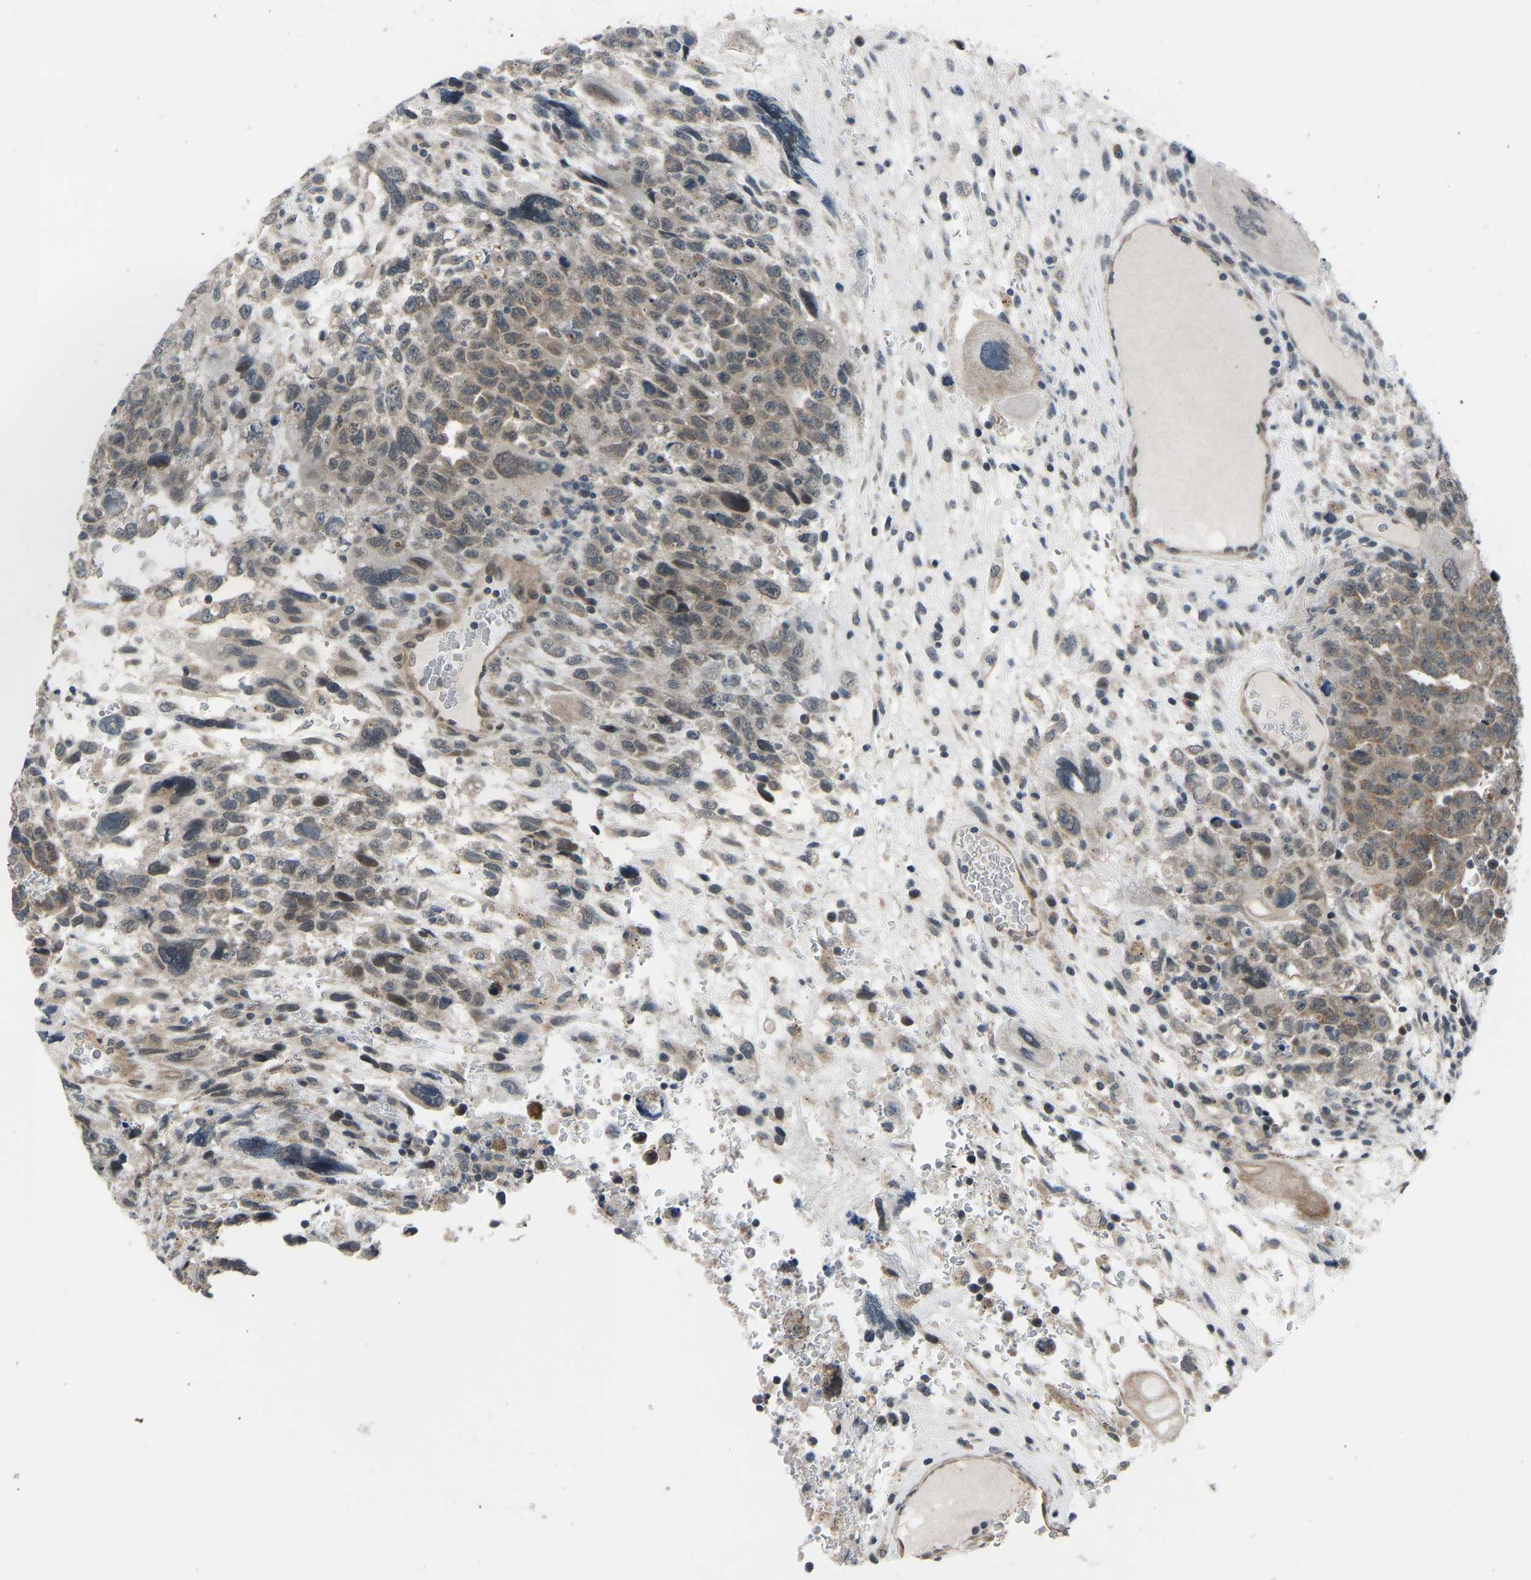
{"staining": {"intensity": "weak", "quantity": ">75%", "location": "cytoplasmic/membranous"}, "tissue": "testis cancer", "cell_type": "Tumor cells", "image_type": "cancer", "snomed": [{"axis": "morphology", "description": "Carcinoma, Embryonal, NOS"}, {"axis": "topography", "description": "Testis"}], "caption": "Testis cancer (embryonal carcinoma) tissue reveals weak cytoplasmic/membranous expression in approximately >75% of tumor cells, visualized by immunohistochemistry.", "gene": "CDK2AP1", "patient": {"sex": "male", "age": 28}}